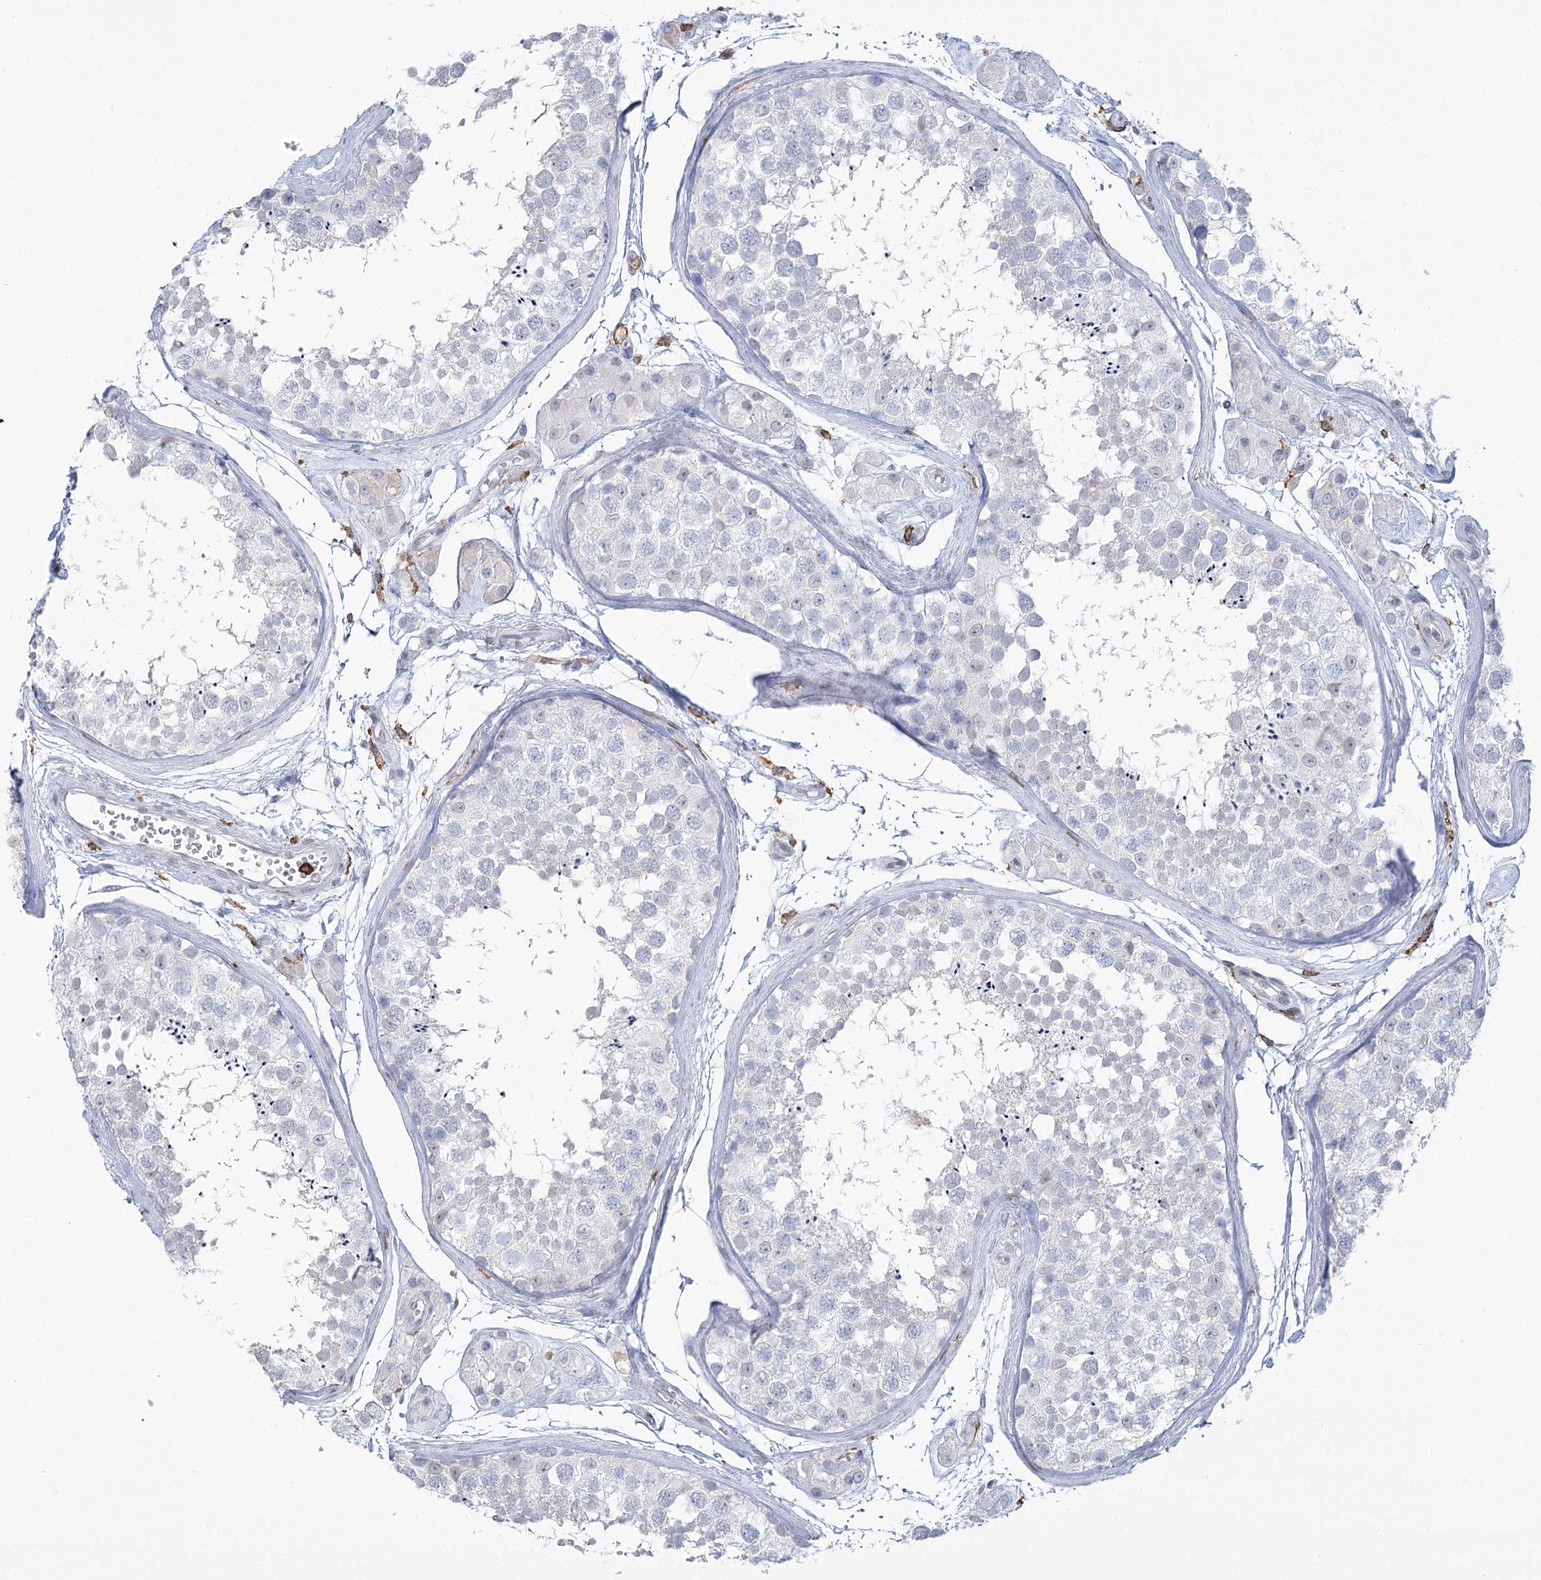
{"staining": {"intensity": "negative", "quantity": "none", "location": "none"}, "tissue": "testis", "cell_type": "Cells in seminiferous ducts", "image_type": "normal", "snomed": [{"axis": "morphology", "description": "Normal tissue, NOS"}, {"axis": "topography", "description": "Testis"}], "caption": "Testis stained for a protein using IHC exhibits no positivity cells in seminiferous ducts.", "gene": "C11orf1", "patient": {"sex": "male", "age": 56}}